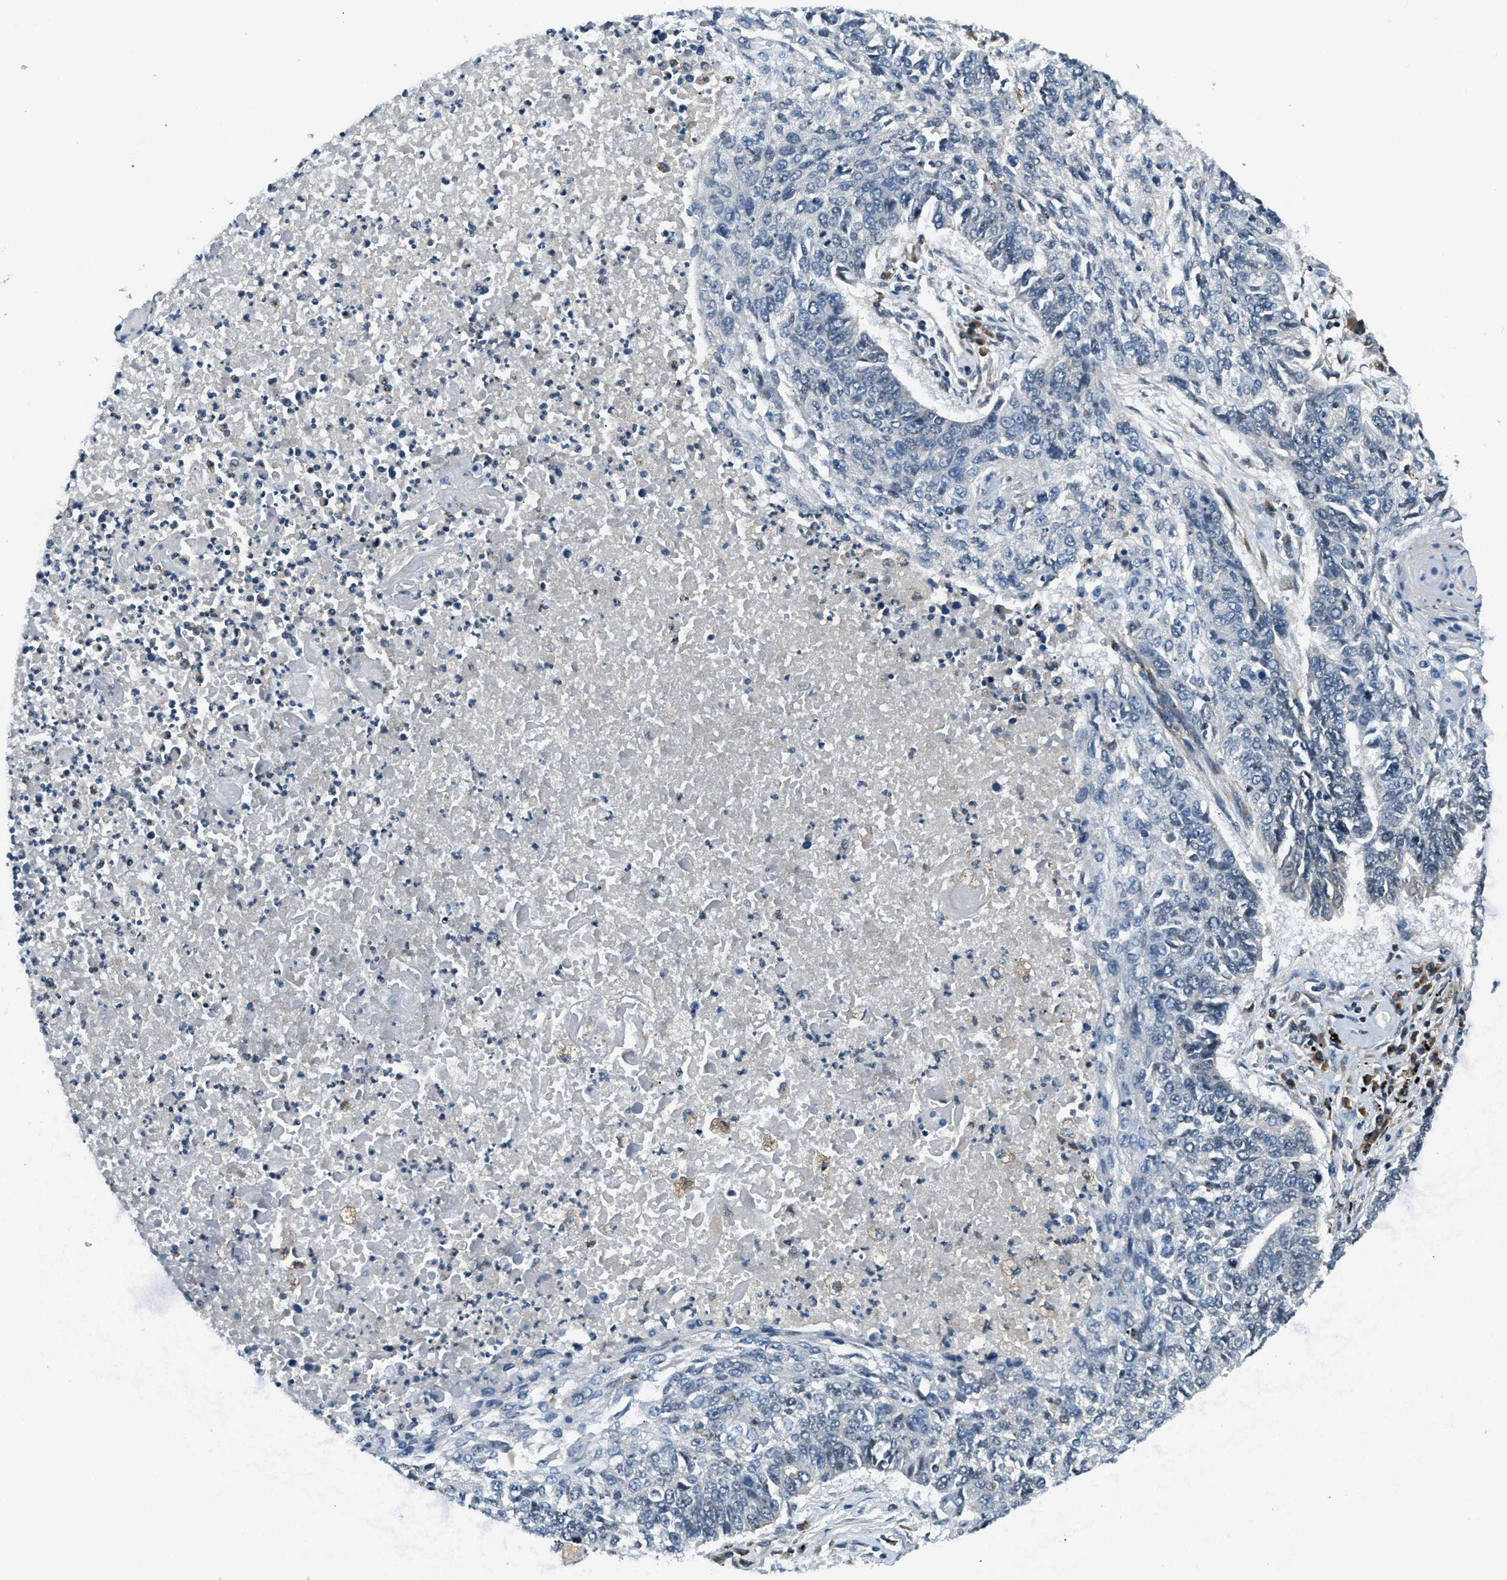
{"staining": {"intensity": "negative", "quantity": "none", "location": "none"}, "tissue": "lung cancer", "cell_type": "Tumor cells", "image_type": "cancer", "snomed": [{"axis": "morphology", "description": "Normal tissue, NOS"}, {"axis": "morphology", "description": "Squamous cell carcinoma, NOS"}, {"axis": "topography", "description": "Cartilage tissue"}, {"axis": "topography", "description": "Bronchus"}, {"axis": "topography", "description": "Lung"}], "caption": "Immunohistochemistry image of neoplastic tissue: human lung cancer stained with DAB (3,3'-diaminobenzidine) exhibits no significant protein staining in tumor cells. (DAB (3,3'-diaminobenzidine) immunohistochemistry, high magnification).", "gene": "ACADVL", "patient": {"sex": "female", "age": 49}}